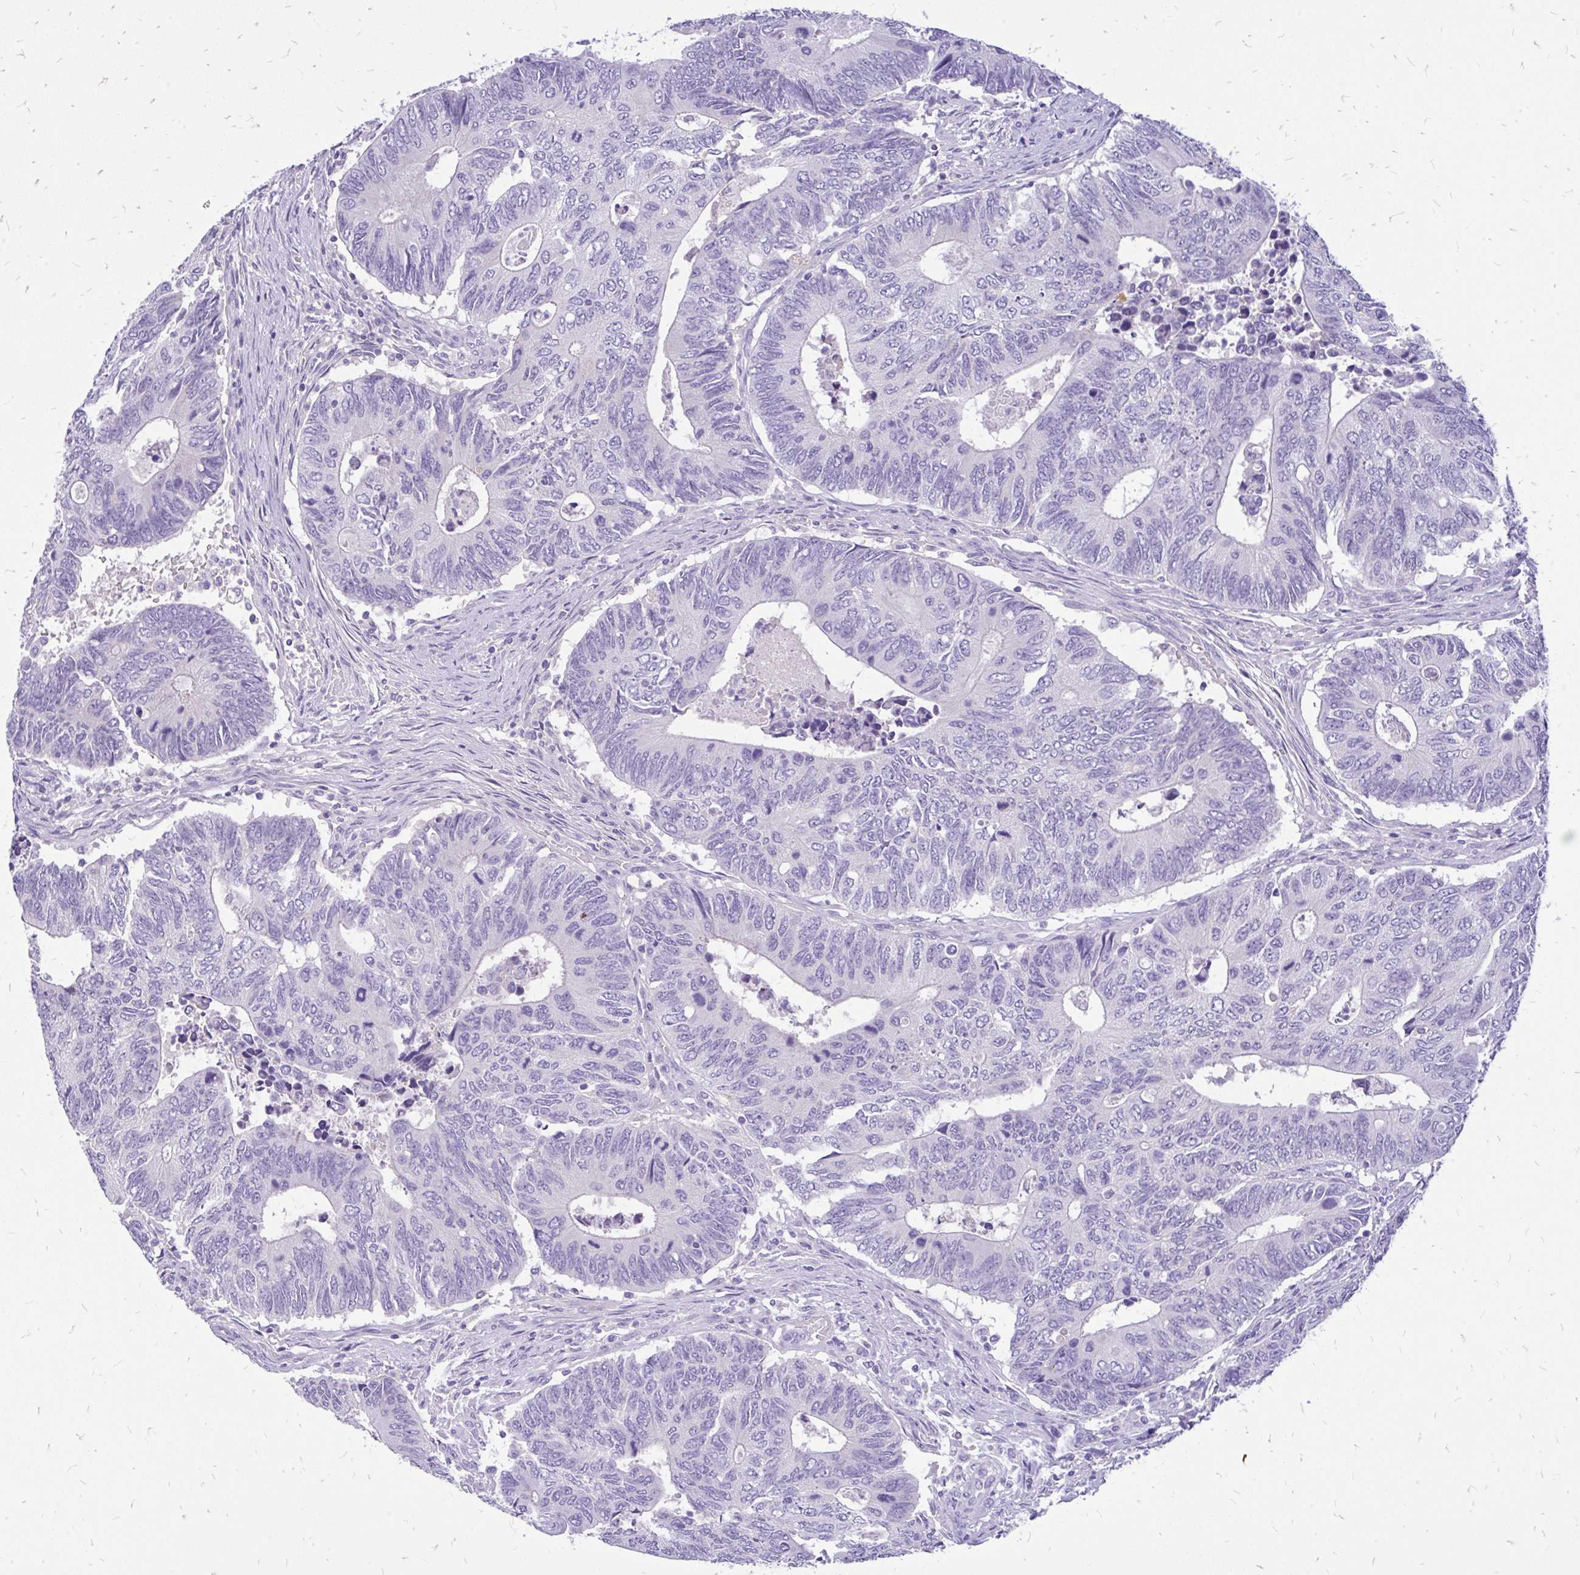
{"staining": {"intensity": "negative", "quantity": "none", "location": "none"}, "tissue": "colorectal cancer", "cell_type": "Tumor cells", "image_type": "cancer", "snomed": [{"axis": "morphology", "description": "Adenocarcinoma, NOS"}, {"axis": "topography", "description": "Colon"}], "caption": "Protein analysis of colorectal adenocarcinoma demonstrates no significant expression in tumor cells.", "gene": "MAP1LC3A", "patient": {"sex": "male", "age": 87}}